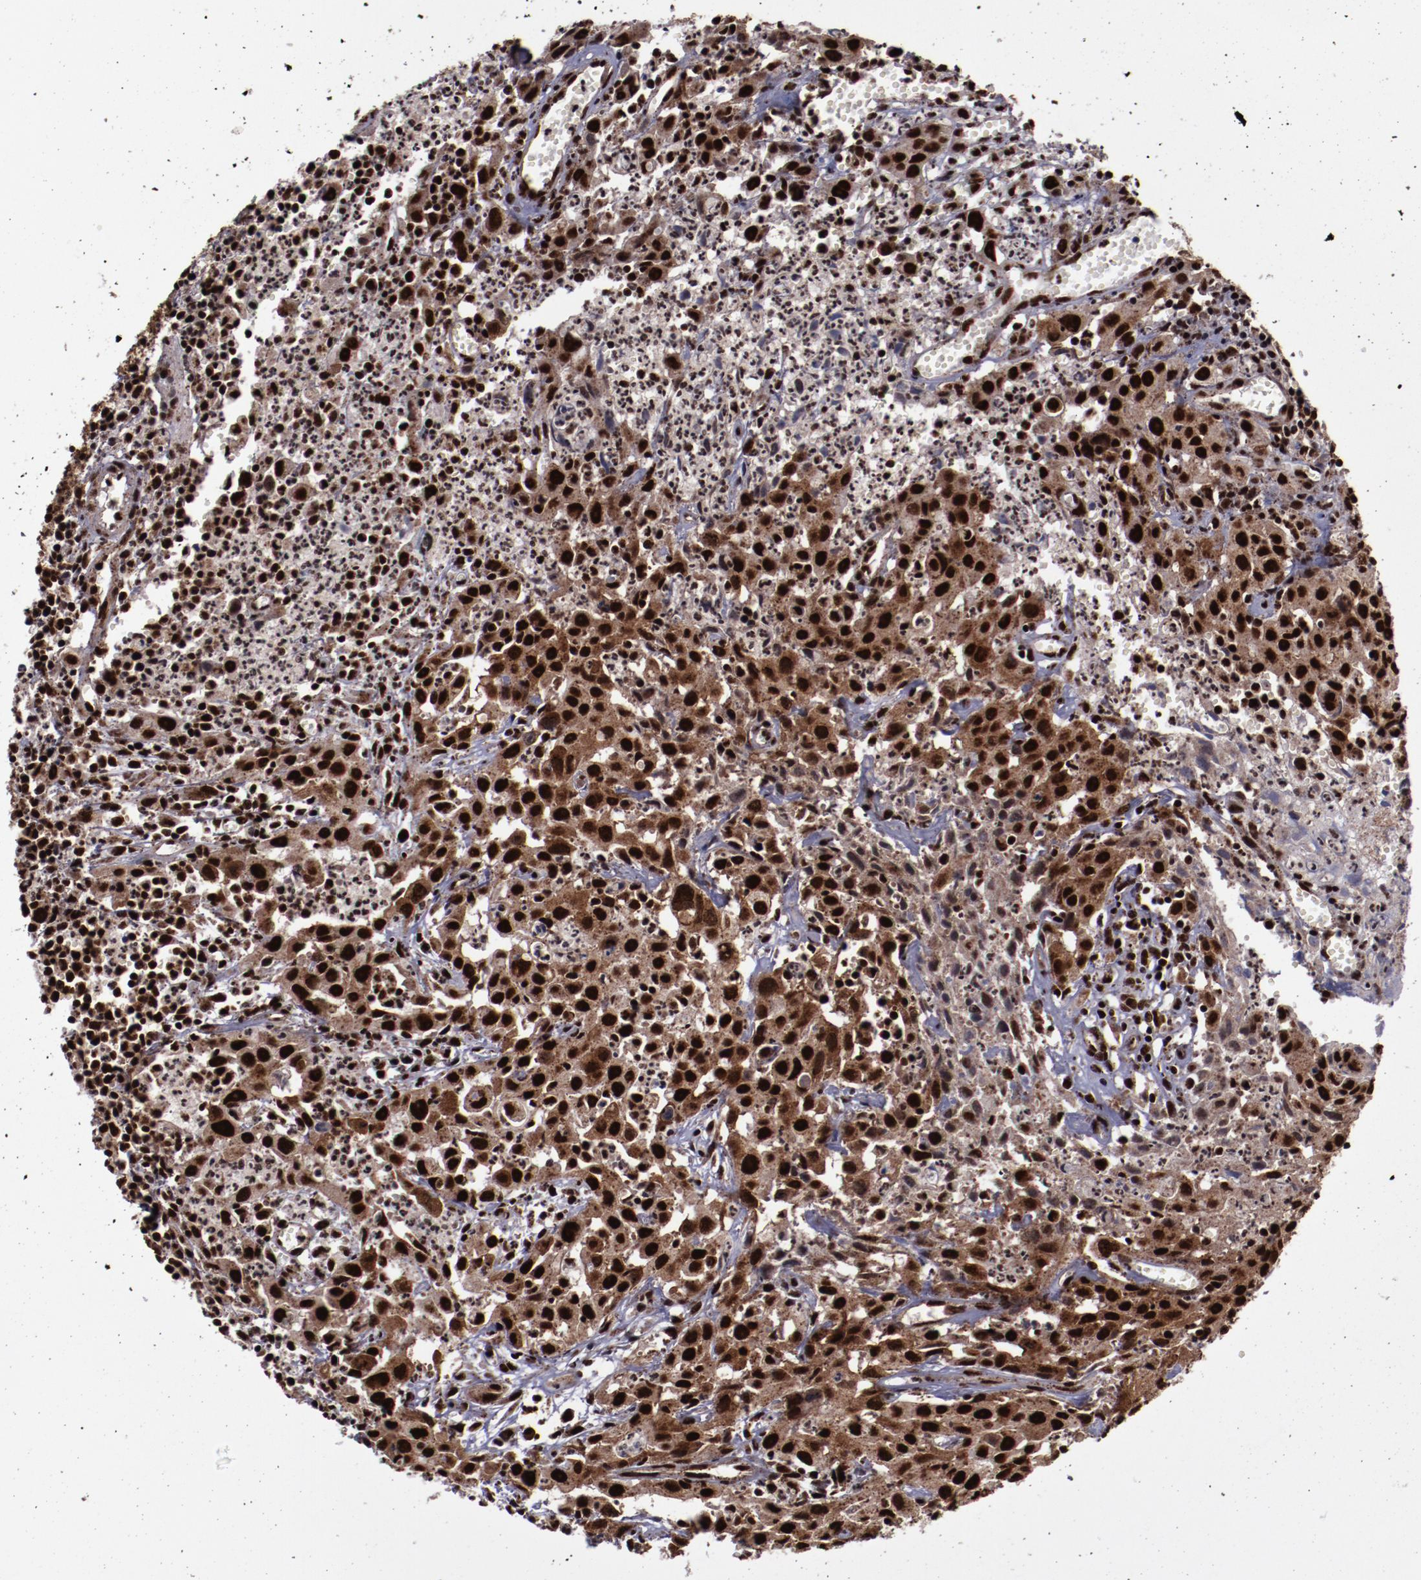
{"staining": {"intensity": "strong", "quantity": ">75%", "location": "cytoplasmic/membranous,nuclear"}, "tissue": "urothelial cancer", "cell_type": "Tumor cells", "image_type": "cancer", "snomed": [{"axis": "morphology", "description": "Urothelial carcinoma, High grade"}, {"axis": "topography", "description": "Urinary bladder"}], "caption": "Human urothelial carcinoma (high-grade) stained with a protein marker reveals strong staining in tumor cells.", "gene": "SNW1", "patient": {"sex": "male", "age": 66}}